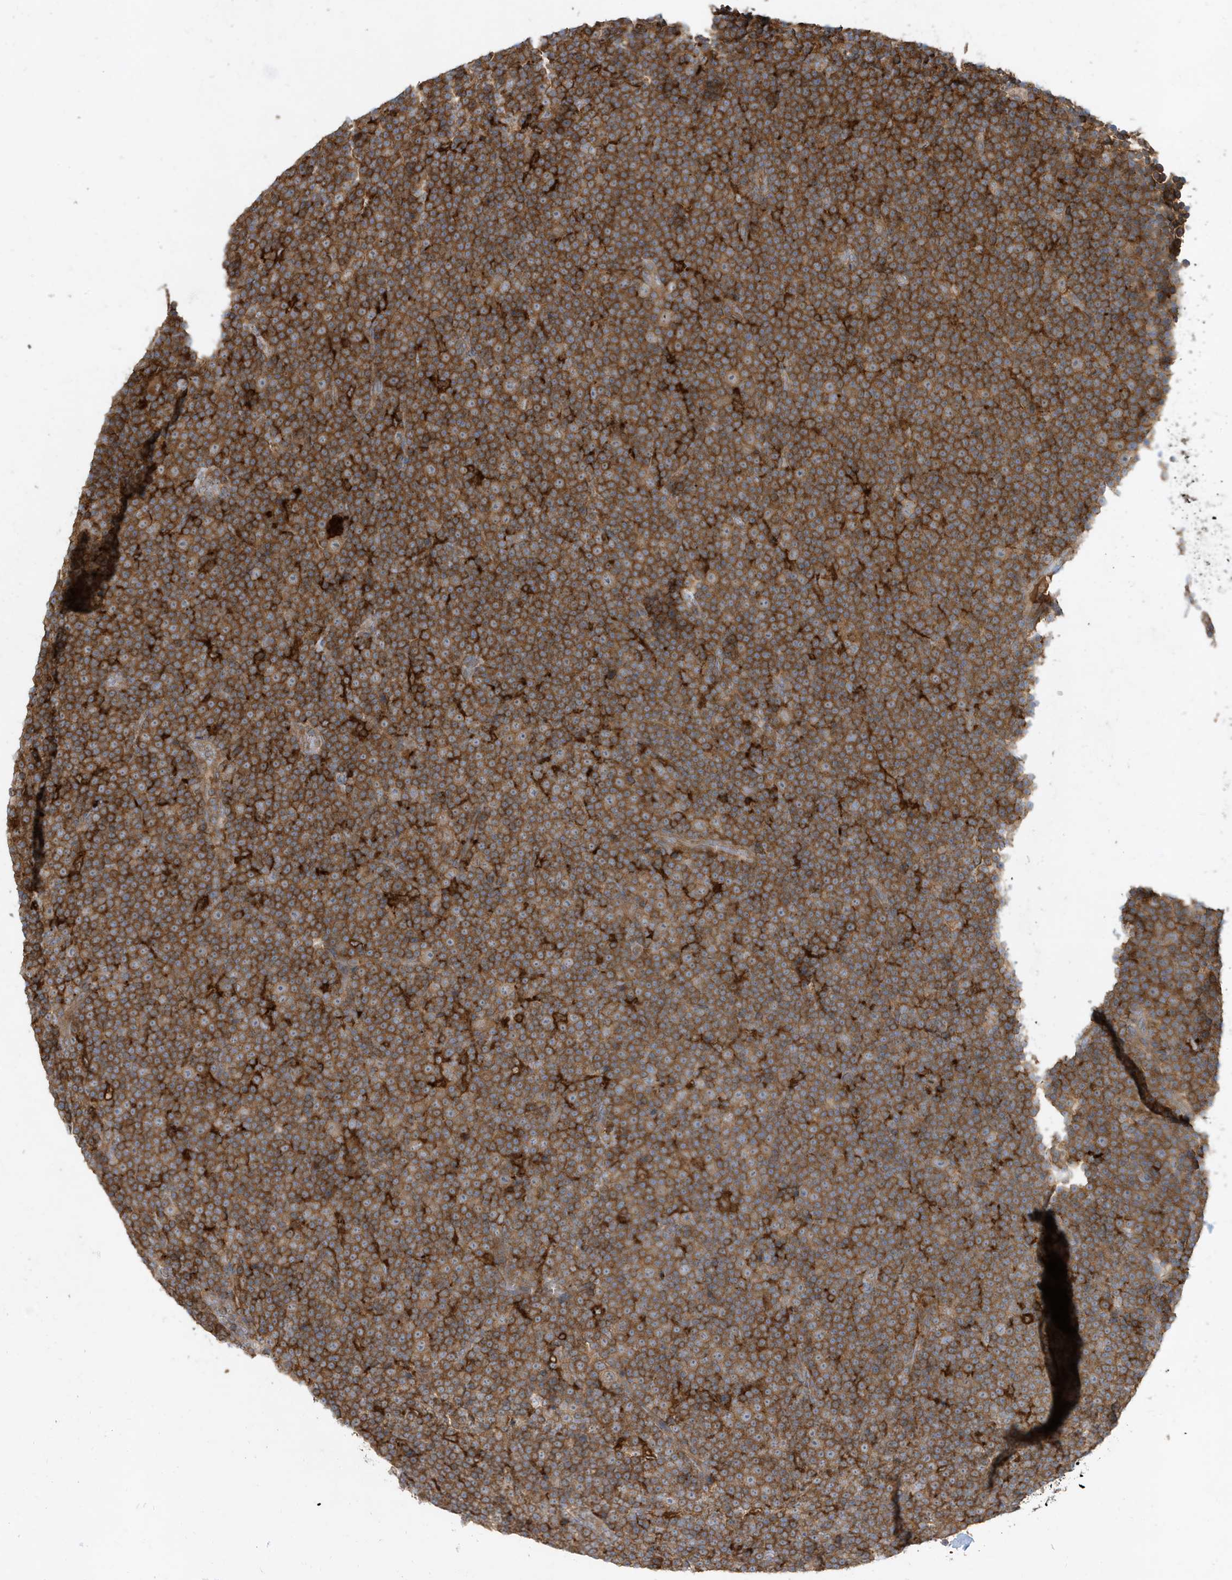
{"staining": {"intensity": "strong", "quantity": ">75%", "location": "cytoplasmic/membranous"}, "tissue": "lymphoma", "cell_type": "Tumor cells", "image_type": "cancer", "snomed": [{"axis": "morphology", "description": "Malignant lymphoma, non-Hodgkin's type, Low grade"}, {"axis": "topography", "description": "Lymph node"}], "caption": "Strong cytoplasmic/membranous positivity is seen in approximately >75% of tumor cells in lymphoma.", "gene": "ABTB1", "patient": {"sex": "female", "age": 67}}